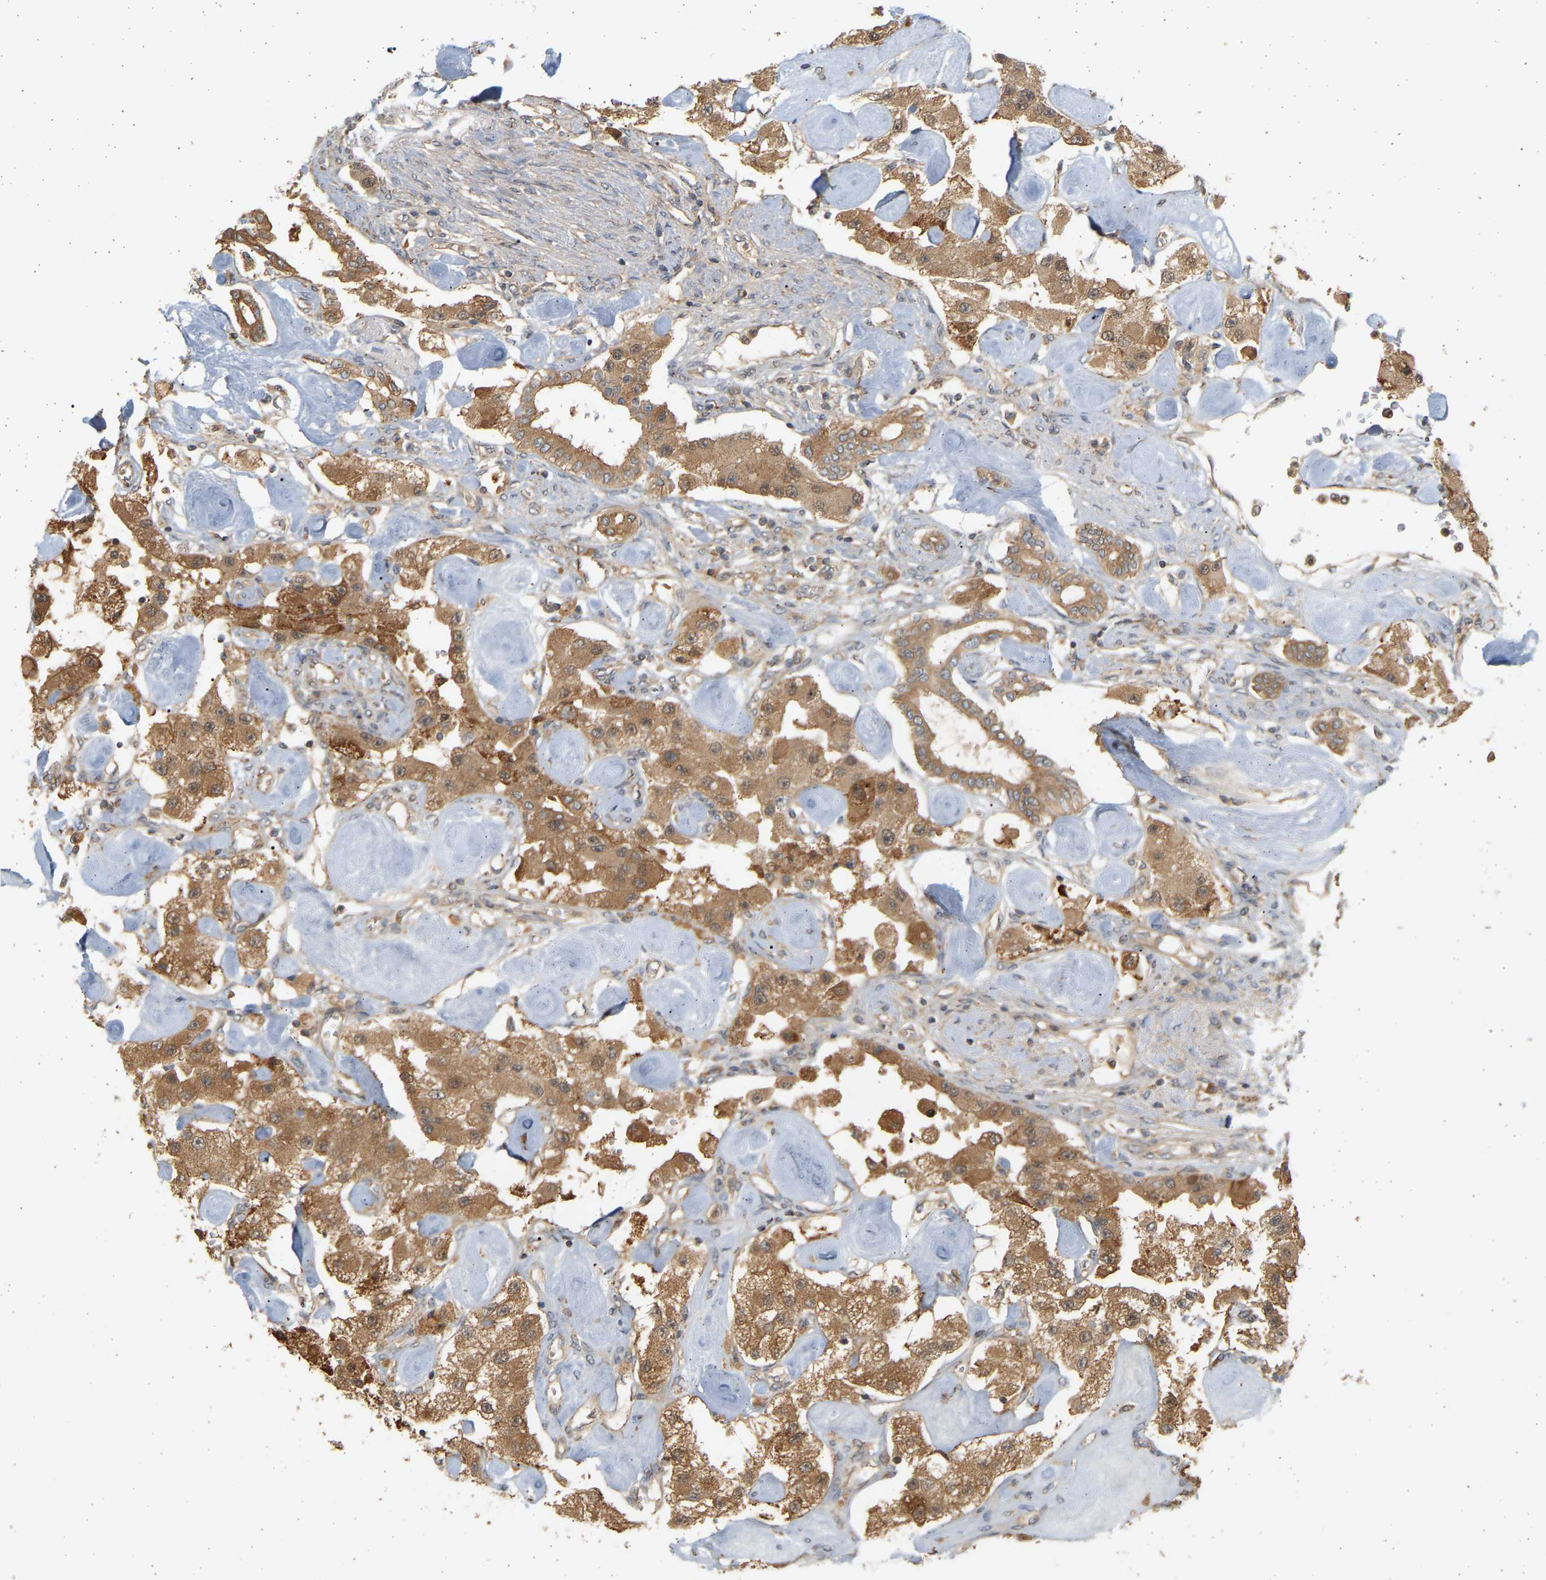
{"staining": {"intensity": "moderate", "quantity": ">75%", "location": "cytoplasmic/membranous"}, "tissue": "carcinoid", "cell_type": "Tumor cells", "image_type": "cancer", "snomed": [{"axis": "morphology", "description": "Carcinoid, malignant, NOS"}, {"axis": "topography", "description": "Pancreas"}], "caption": "Immunohistochemistry micrograph of neoplastic tissue: malignant carcinoid stained using immunohistochemistry shows medium levels of moderate protein expression localized specifically in the cytoplasmic/membranous of tumor cells, appearing as a cytoplasmic/membranous brown color.", "gene": "B4GALT6", "patient": {"sex": "male", "age": 41}}